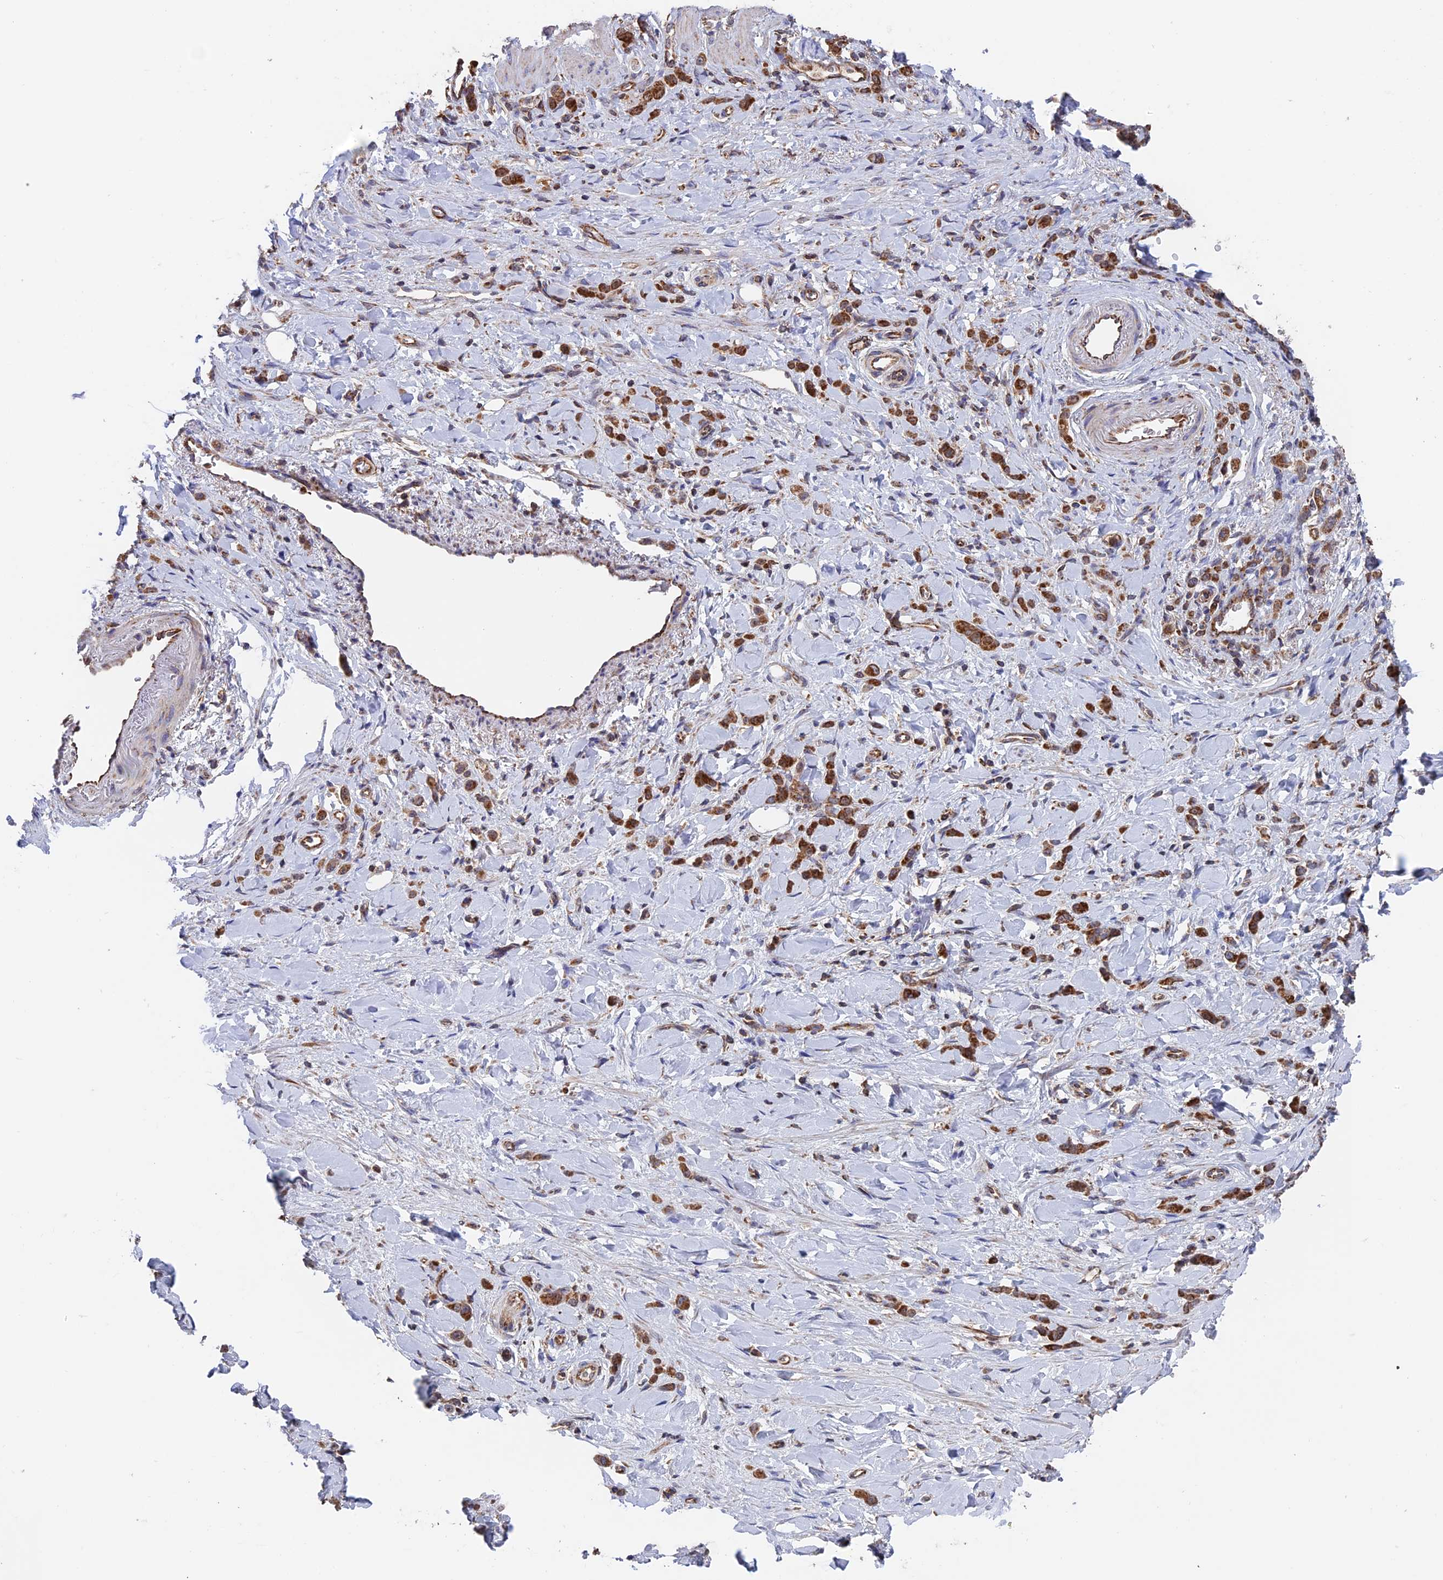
{"staining": {"intensity": "strong", "quantity": ">75%", "location": "cytoplasmic/membranous"}, "tissue": "stomach cancer", "cell_type": "Tumor cells", "image_type": "cancer", "snomed": [{"axis": "morphology", "description": "Normal tissue, NOS"}, {"axis": "morphology", "description": "Adenocarcinoma, NOS"}, {"axis": "topography", "description": "Stomach"}], "caption": "The image exhibits a brown stain indicating the presence of a protein in the cytoplasmic/membranous of tumor cells in stomach cancer (adenocarcinoma).", "gene": "DTYMK", "patient": {"sex": "male", "age": 82}}